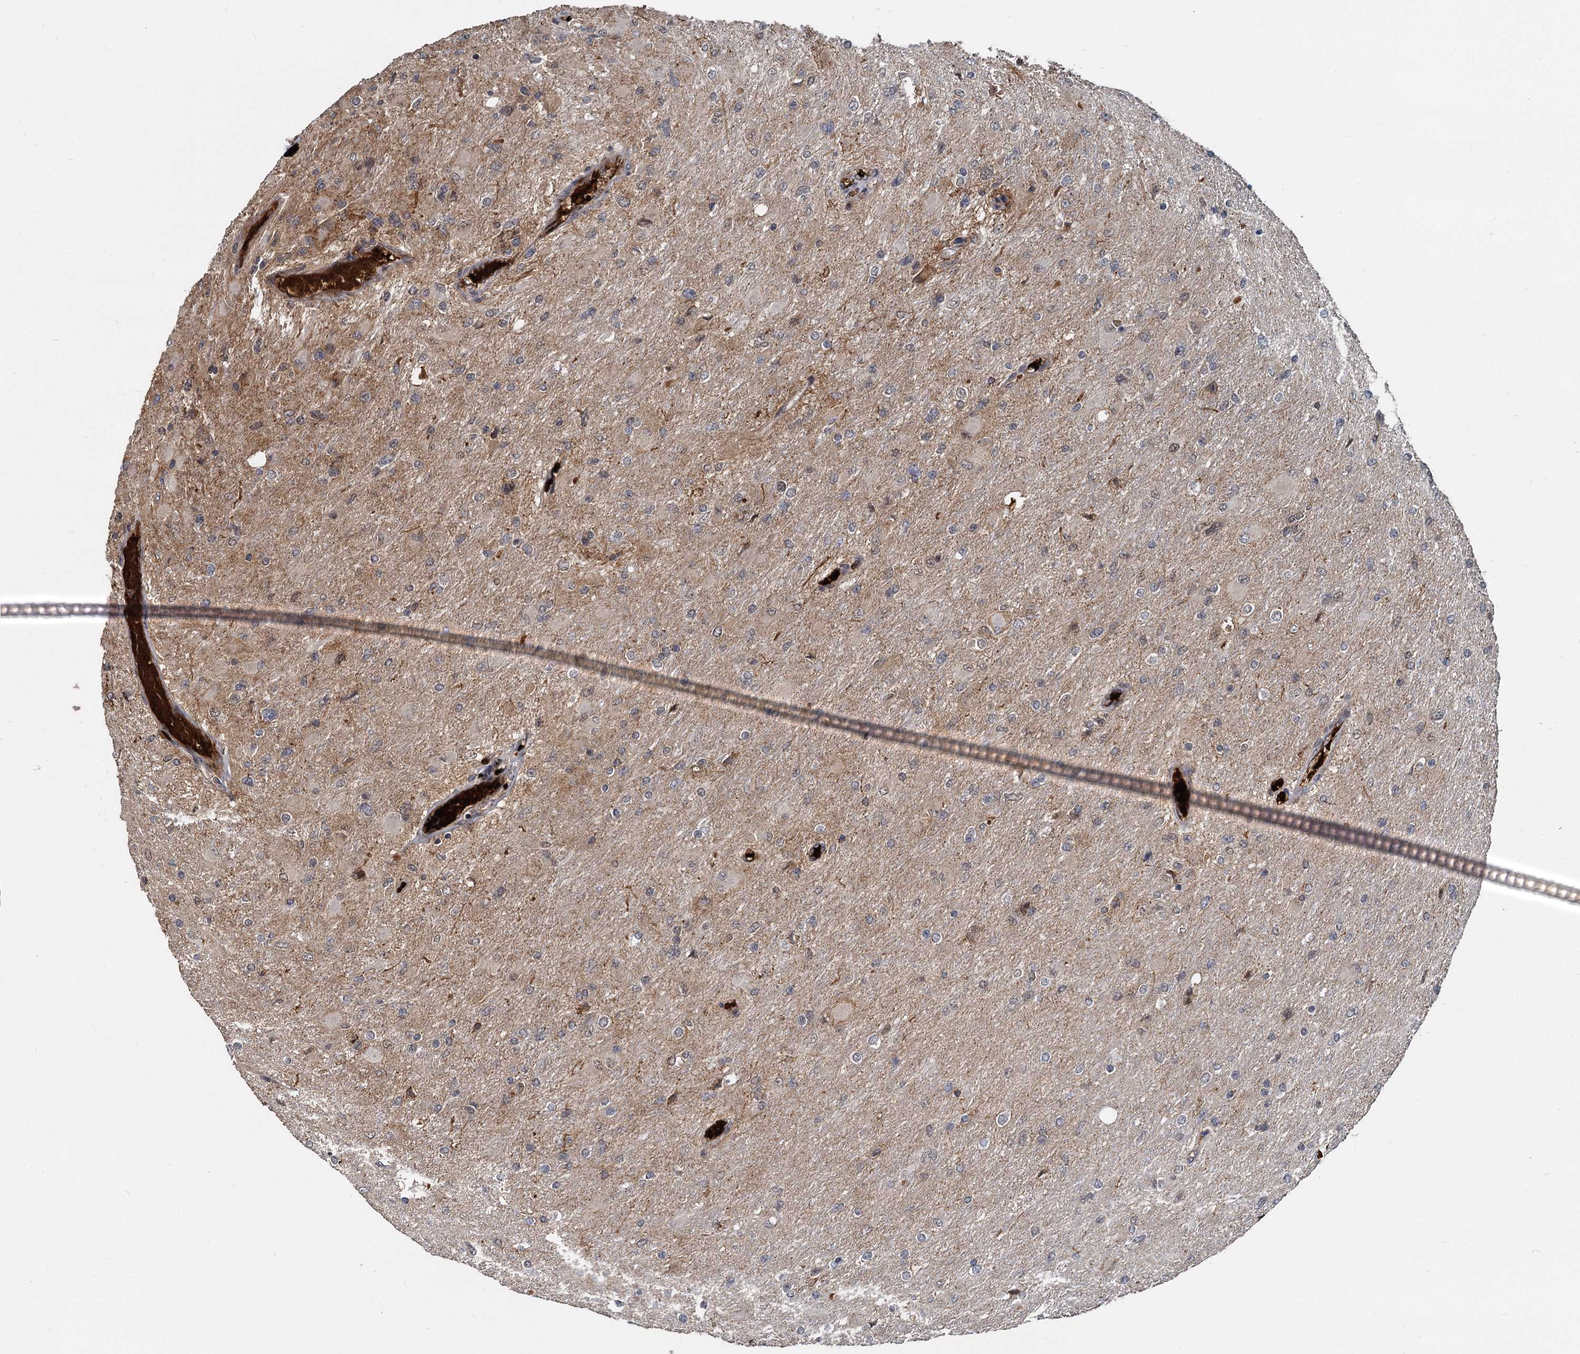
{"staining": {"intensity": "negative", "quantity": "none", "location": "none"}, "tissue": "glioma", "cell_type": "Tumor cells", "image_type": "cancer", "snomed": [{"axis": "morphology", "description": "Glioma, malignant, High grade"}, {"axis": "topography", "description": "Cerebral cortex"}], "caption": "IHC micrograph of neoplastic tissue: human malignant glioma (high-grade) stained with DAB (3,3'-diaminobenzidine) reveals no significant protein expression in tumor cells. Nuclei are stained in blue.", "gene": "FANCI", "patient": {"sex": "female", "age": 36}}